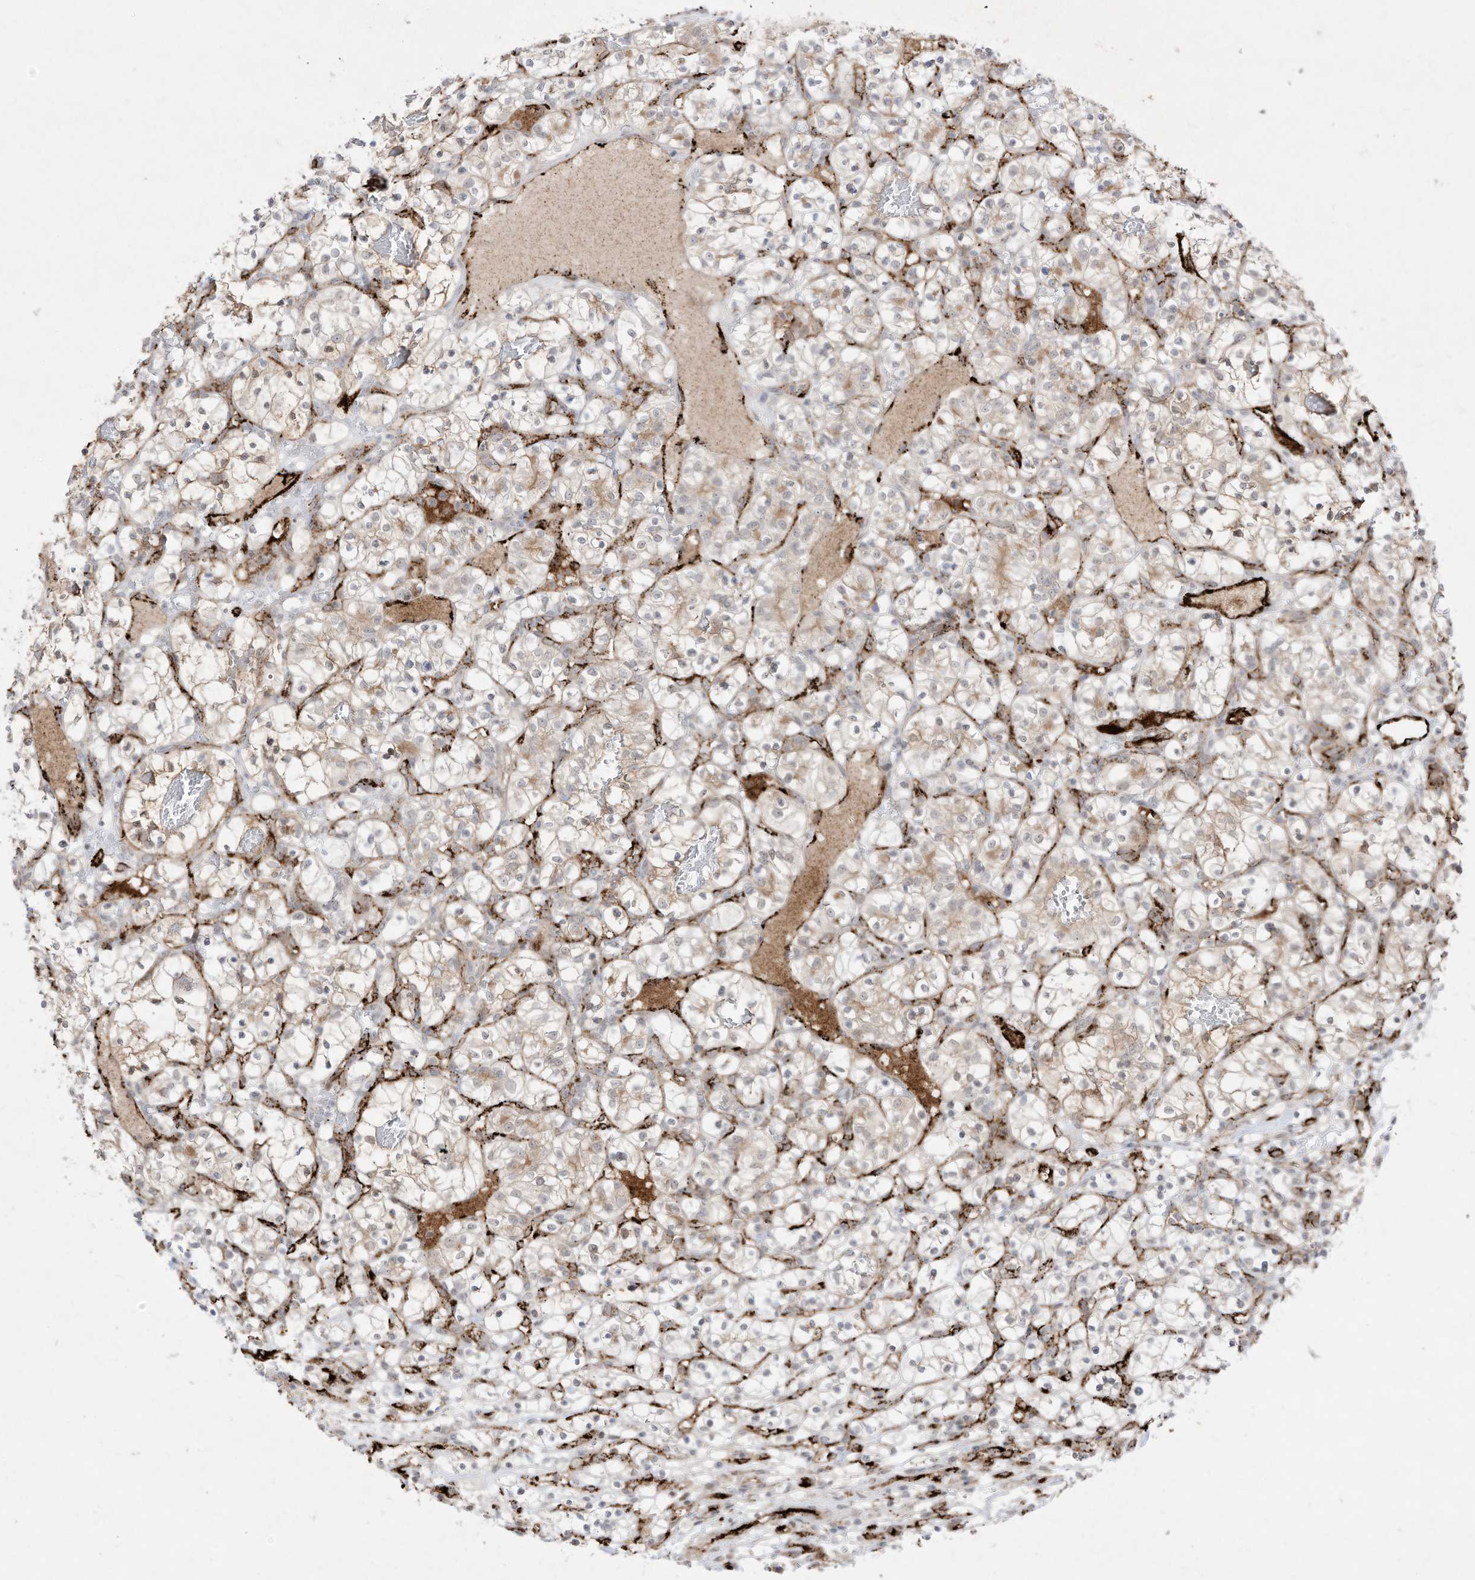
{"staining": {"intensity": "weak", "quantity": "<25%", "location": "cytoplasmic/membranous"}, "tissue": "renal cancer", "cell_type": "Tumor cells", "image_type": "cancer", "snomed": [{"axis": "morphology", "description": "Adenocarcinoma, NOS"}, {"axis": "topography", "description": "Kidney"}], "caption": "Adenocarcinoma (renal) was stained to show a protein in brown. There is no significant expression in tumor cells.", "gene": "ZGRF1", "patient": {"sex": "female", "age": 57}}